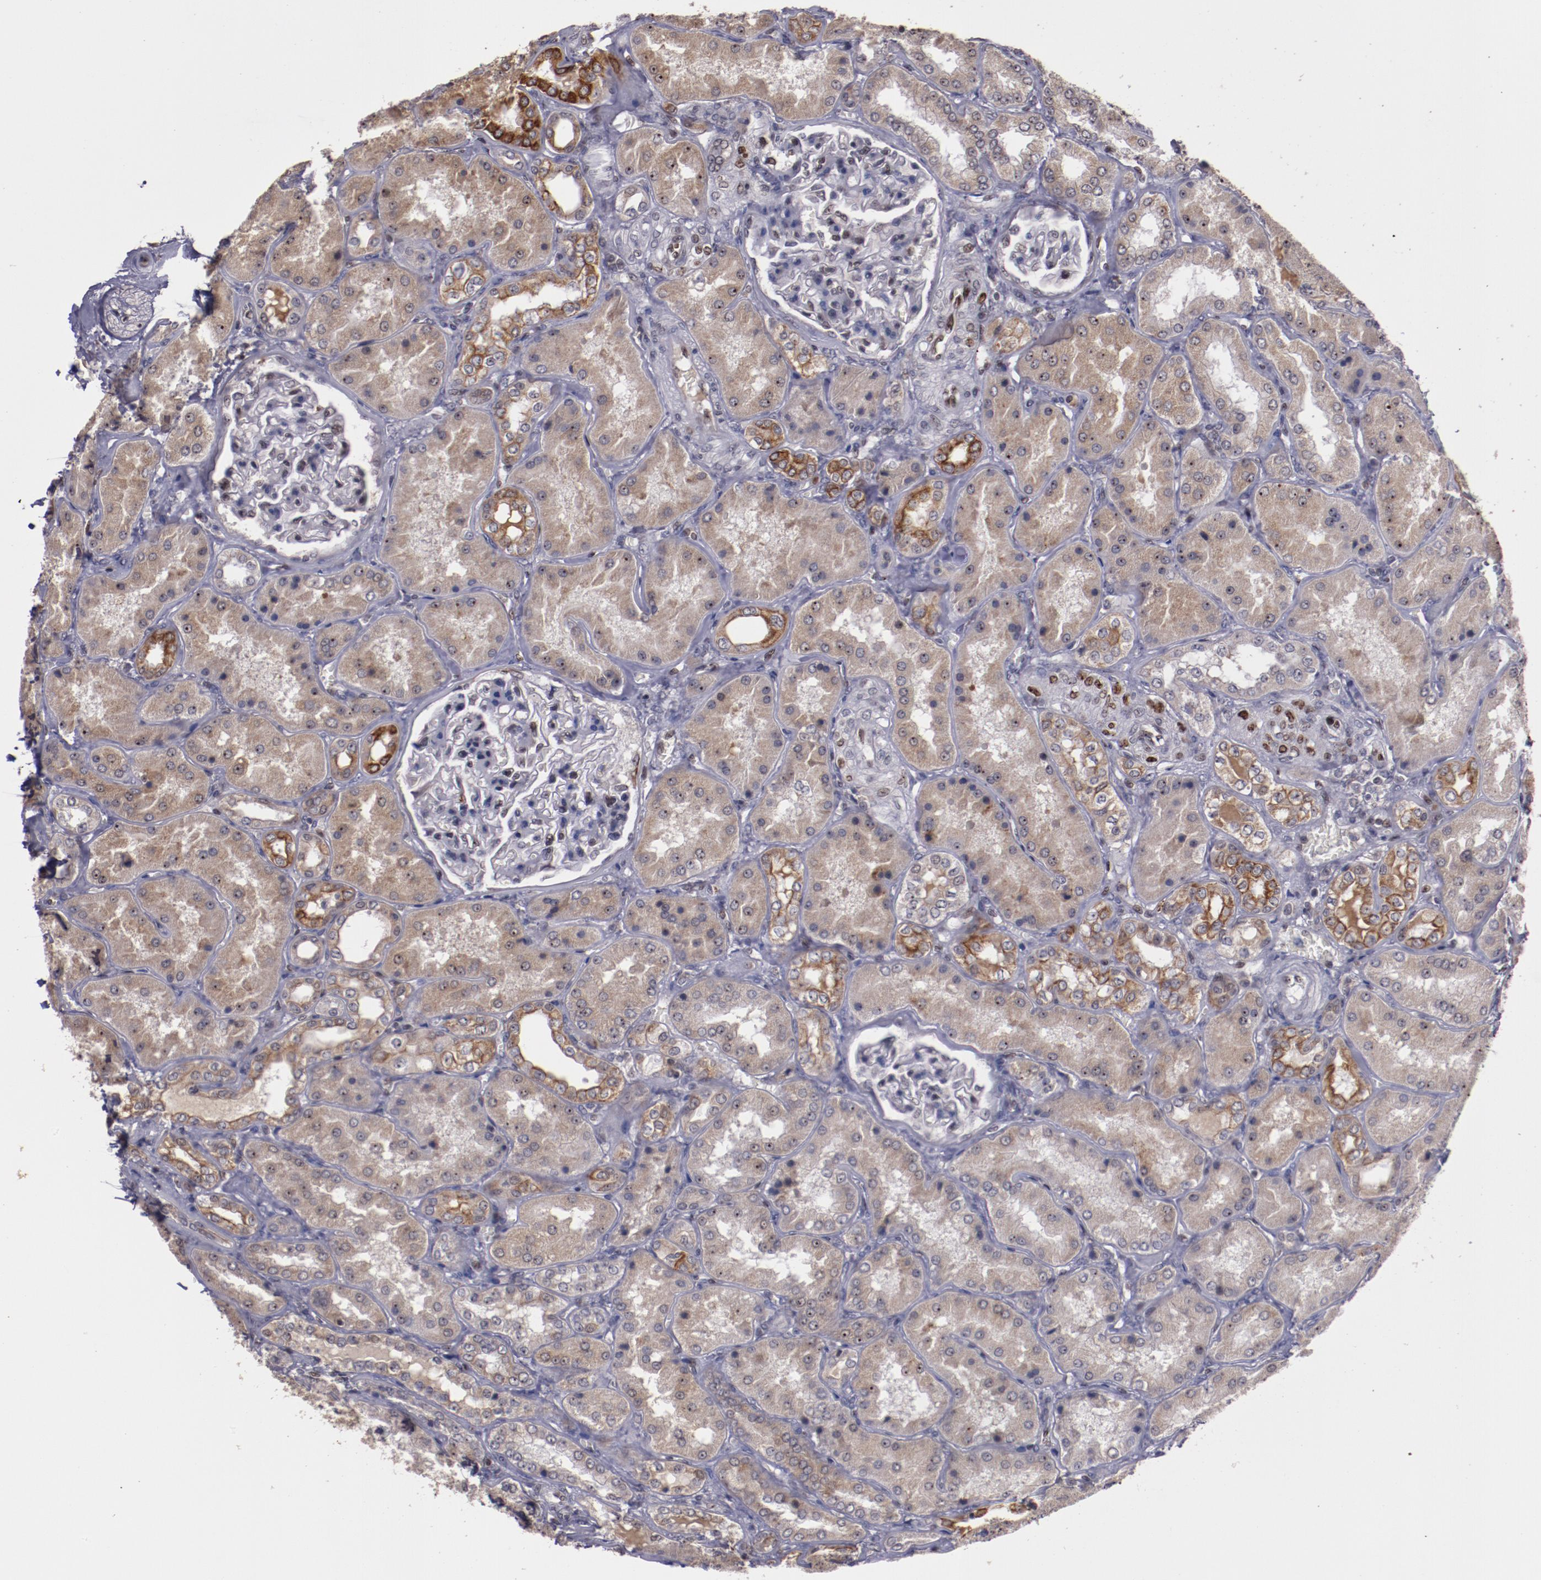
{"staining": {"intensity": "weak", "quantity": "25%-75%", "location": "nuclear"}, "tissue": "kidney", "cell_type": "Cells in glomeruli", "image_type": "normal", "snomed": [{"axis": "morphology", "description": "Normal tissue, NOS"}, {"axis": "topography", "description": "Kidney"}], "caption": "Protein staining displays weak nuclear positivity in approximately 25%-75% of cells in glomeruli in unremarkable kidney.", "gene": "DDX24", "patient": {"sex": "female", "age": 56}}